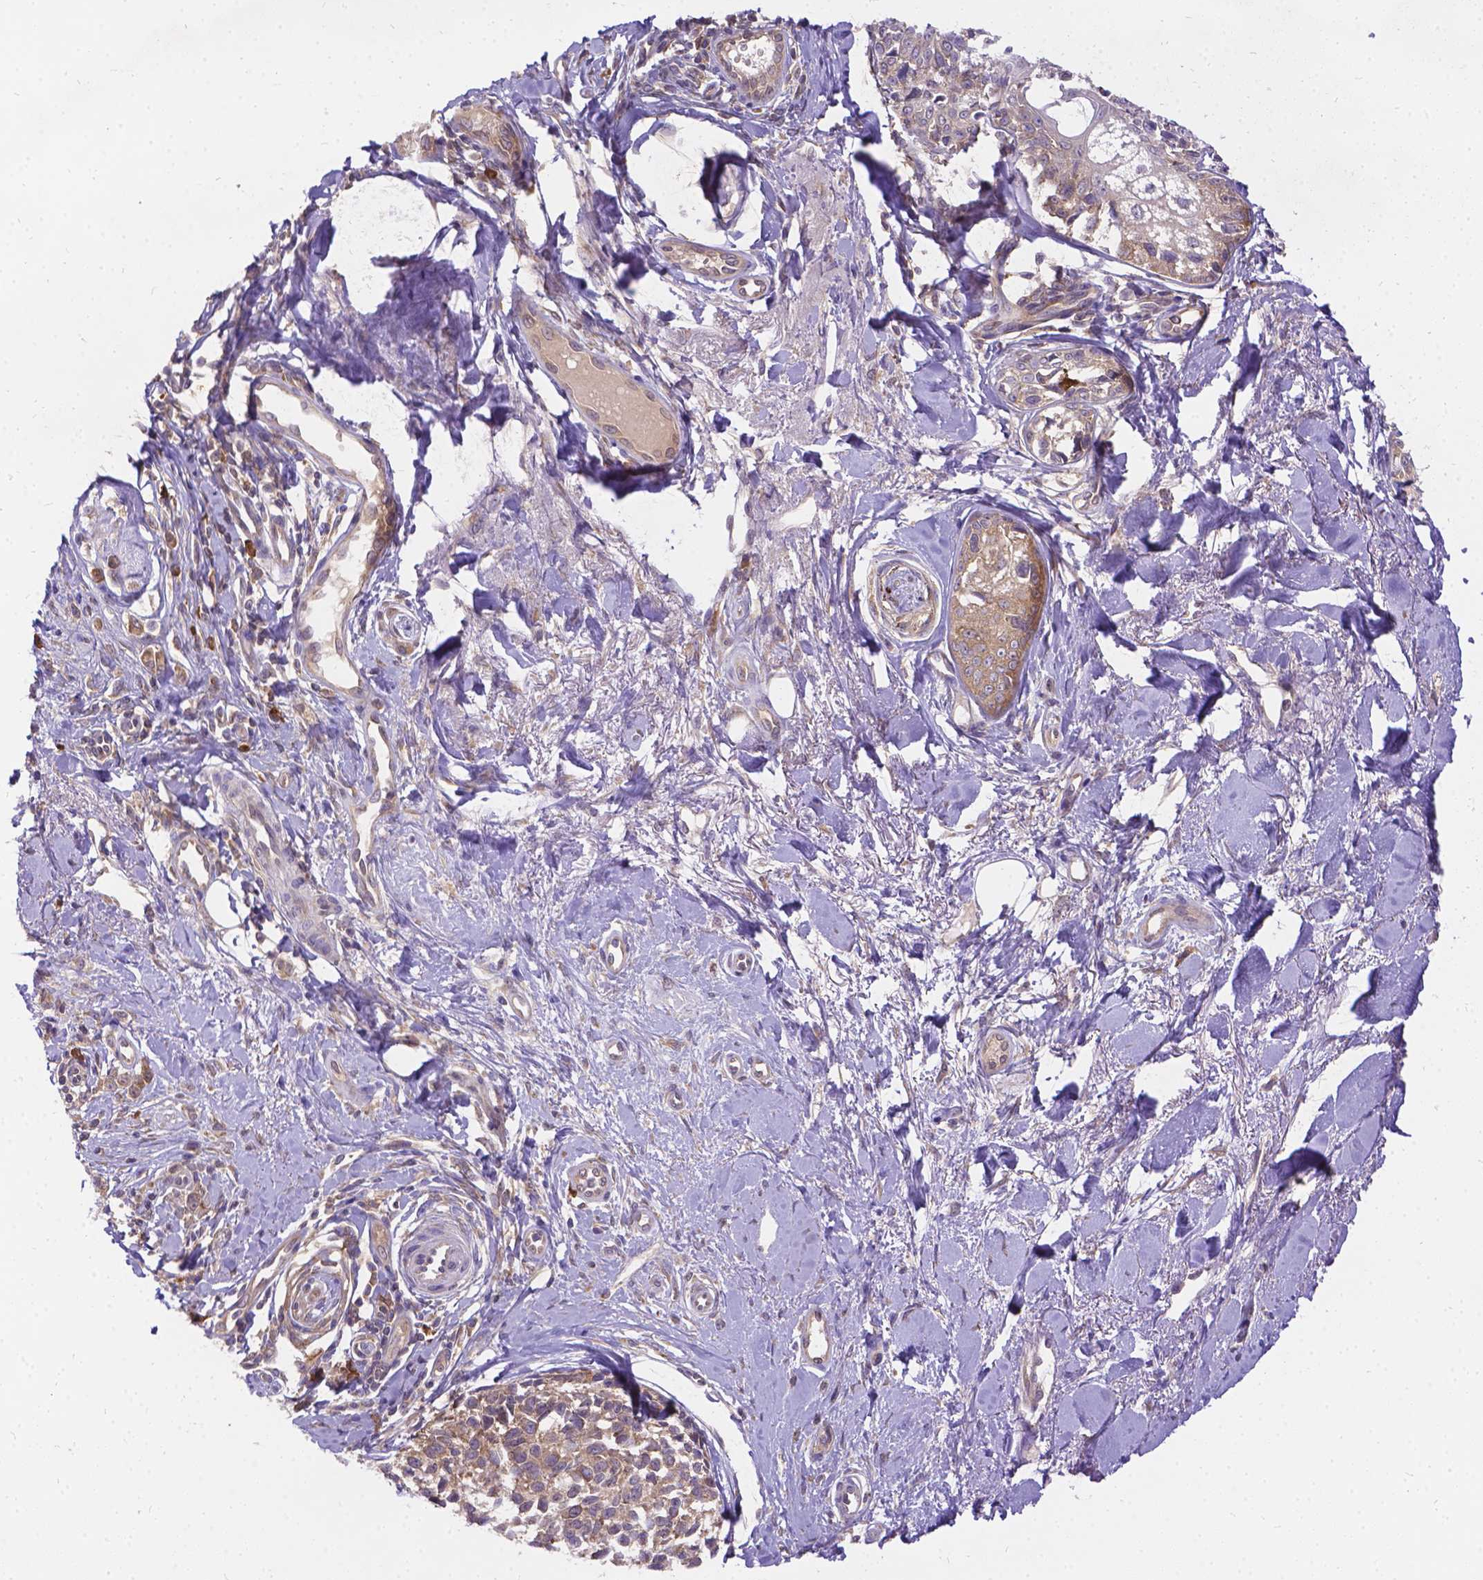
{"staining": {"intensity": "weak", "quantity": ">75%", "location": "cytoplasmic/membranous"}, "tissue": "melanoma", "cell_type": "Tumor cells", "image_type": "cancer", "snomed": [{"axis": "morphology", "description": "Malignant melanoma, NOS"}, {"axis": "topography", "description": "Skin"}], "caption": "Immunohistochemical staining of human malignant melanoma exhibits weak cytoplasmic/membranous protein staining in approximately >75% of tumor cells. (brown staining indicates protein expression, while blue staining denotes nuclei).", "gene": "DENND6A", "patient": {"sex": "female", "age": 86}}